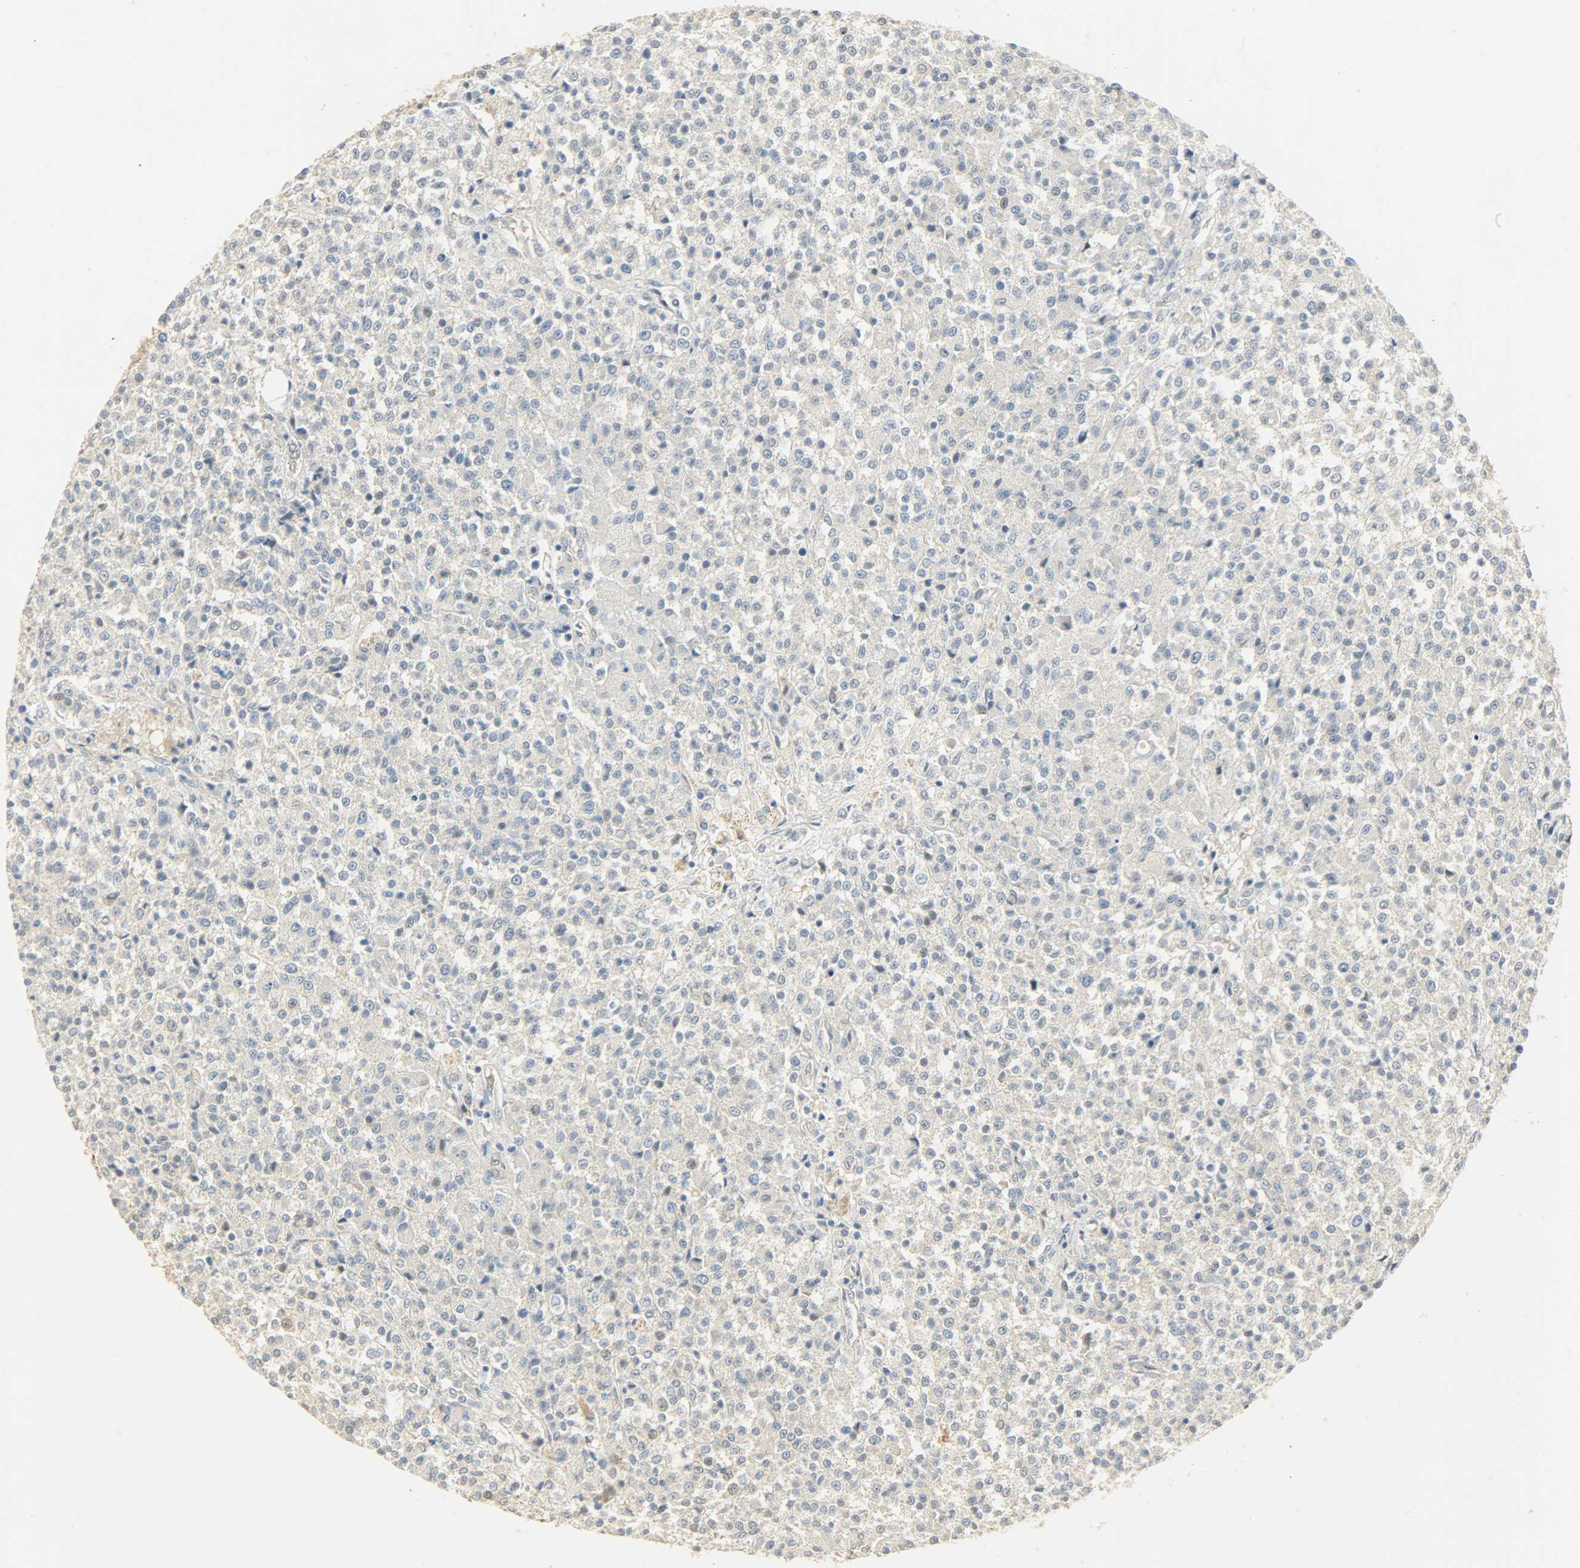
{"staining": {"intensity": "negative", "quantity": "none", "location": "none"}, "tissue": "testis cancer", "cell_type": "Tumor cells", "image_type": "cancer", "snomed": [{"axis": "morphology", "description": "Seminoma, NOS"}, {"axis": "topography", "description": "Testis"}], "caption": "DAB (3,3'-diaminobenzidine) immunohistochemical staining of testis seminoma exhibits no significant staining in tumor cells.", "gene": "USP13", "patient": {"sex": "male", "age": 59}}